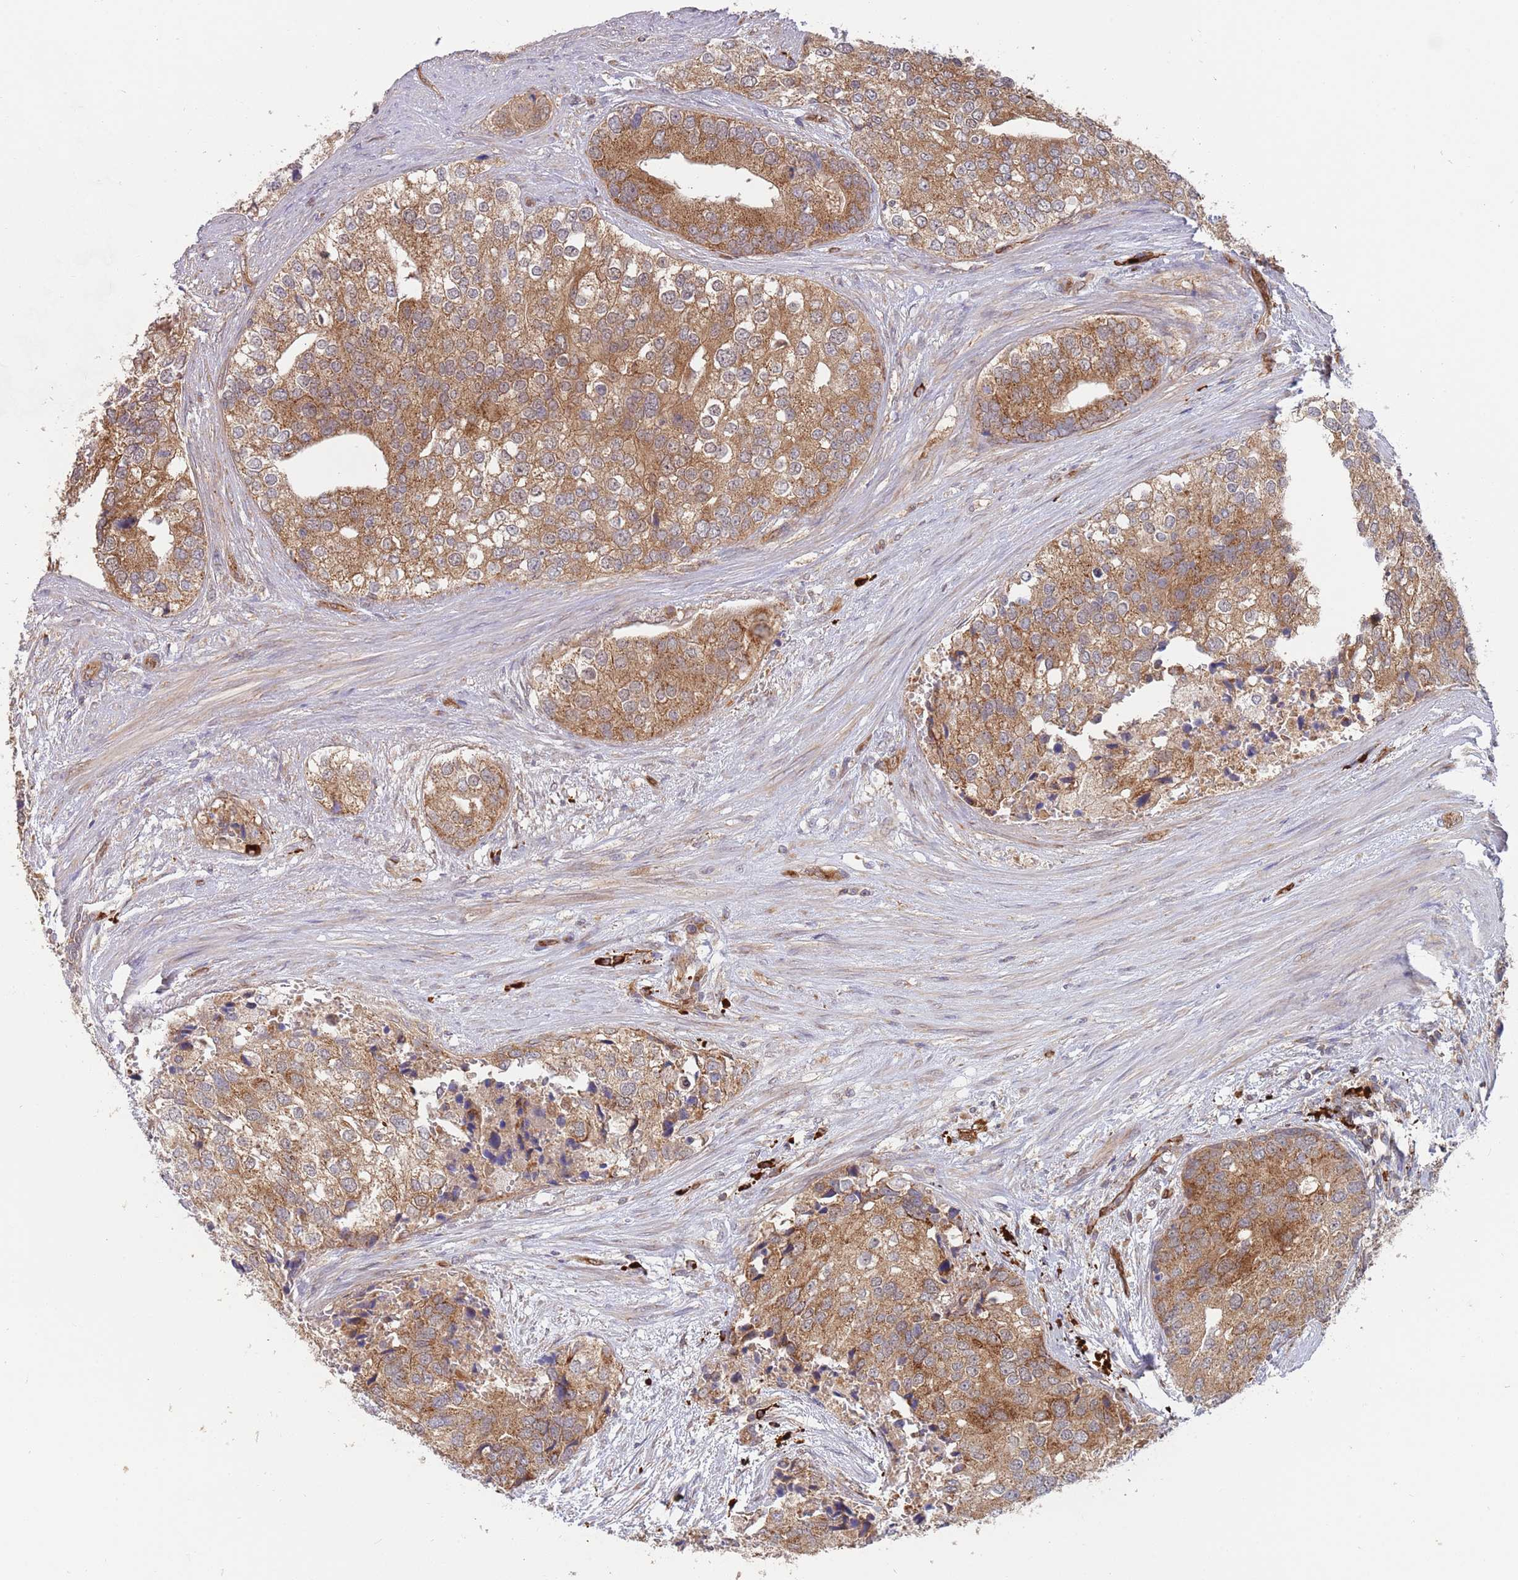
{"staining": {"intensity": "strong", "quantity": ">75%", "location": "cytoplasmic/membranous"}, "tissue": "prostate cancer", "cell_type": "Tumor cells", "image_type": "cancer", "snomed": [{"axis": "morphology", "description": "Adenocarcinoma, High grade"}, {"axis": "topography", "description": "Prostate"}], "caption": "Immunohistochemical staining of prostate adenocarcinoma (high-grade) shows high levels of strong cytoplasmic/membranous staining in about >75% of tumor cells.", "gene": "GUK1", "patient": {"sex": "male", "age": 62}}